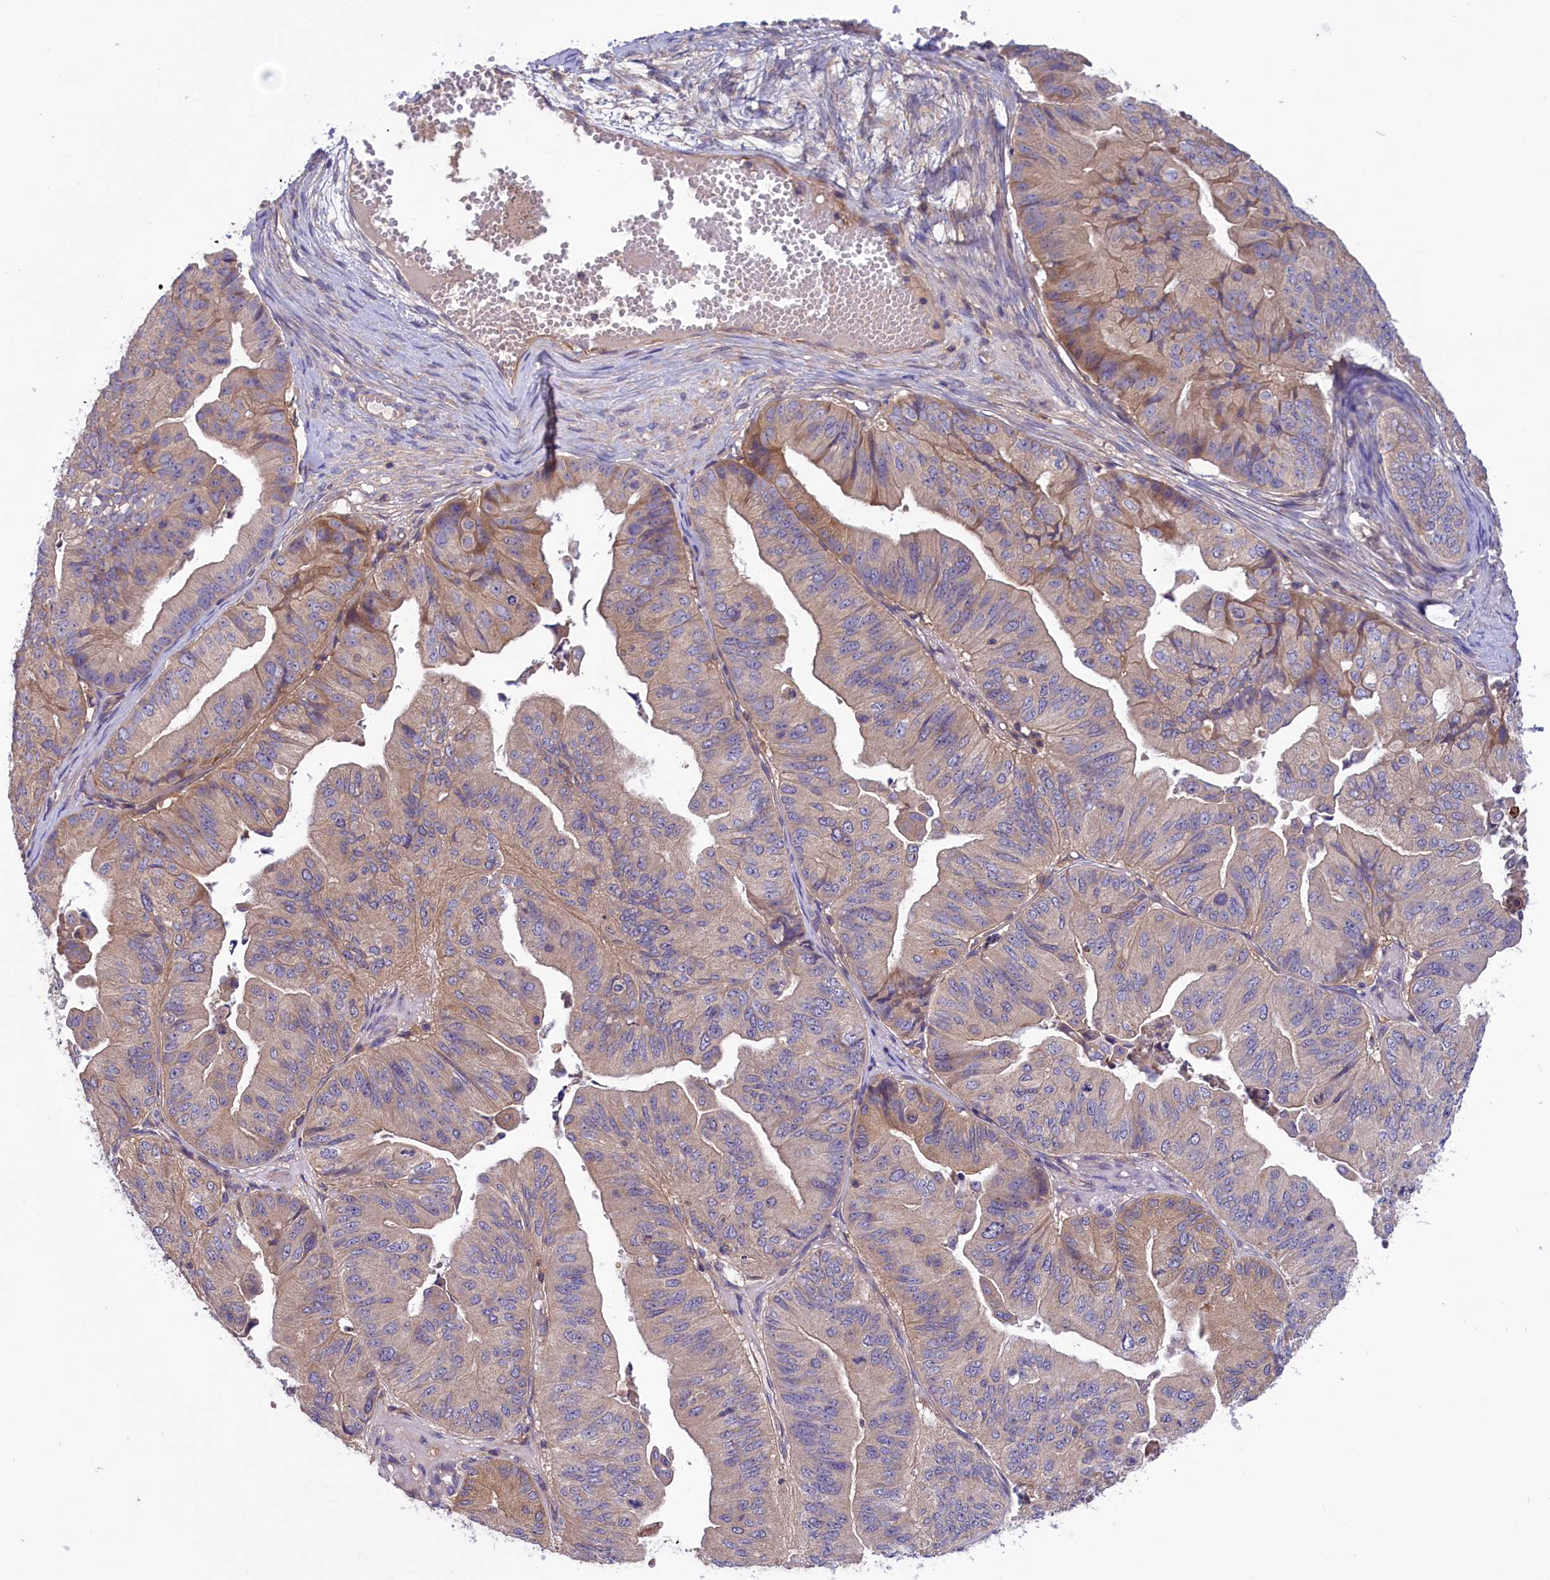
{"staining": {"intensity": "weak", "quantity": "25%-75%", "location": "cytoplasmic/membranous"}, "tissue": "ovarian cancer", "cell_type": "Tumor cells", "image_type": "cancer", "snomed": [{"axis": "morphology", "description": "Cystadenocarcinoma, mucinous, NOS"}, {"axis": "topography", "description": "Ovary"}], "caption": "IHC (DAB) staining of human ovarian cancer (mucinous cystadenocarcinoma) displays weak cytoplasmic/membranous protein positivity in approximately 25%-75% of tumor cells. (Stains: DAB (3,3'-diaminobenzidine) in brown, nuclei in blue, Microscopy: brightfield microscopy at high magnification).", "gene": "AMDHD2", "patient": {"sex": "female", "age": 61}}